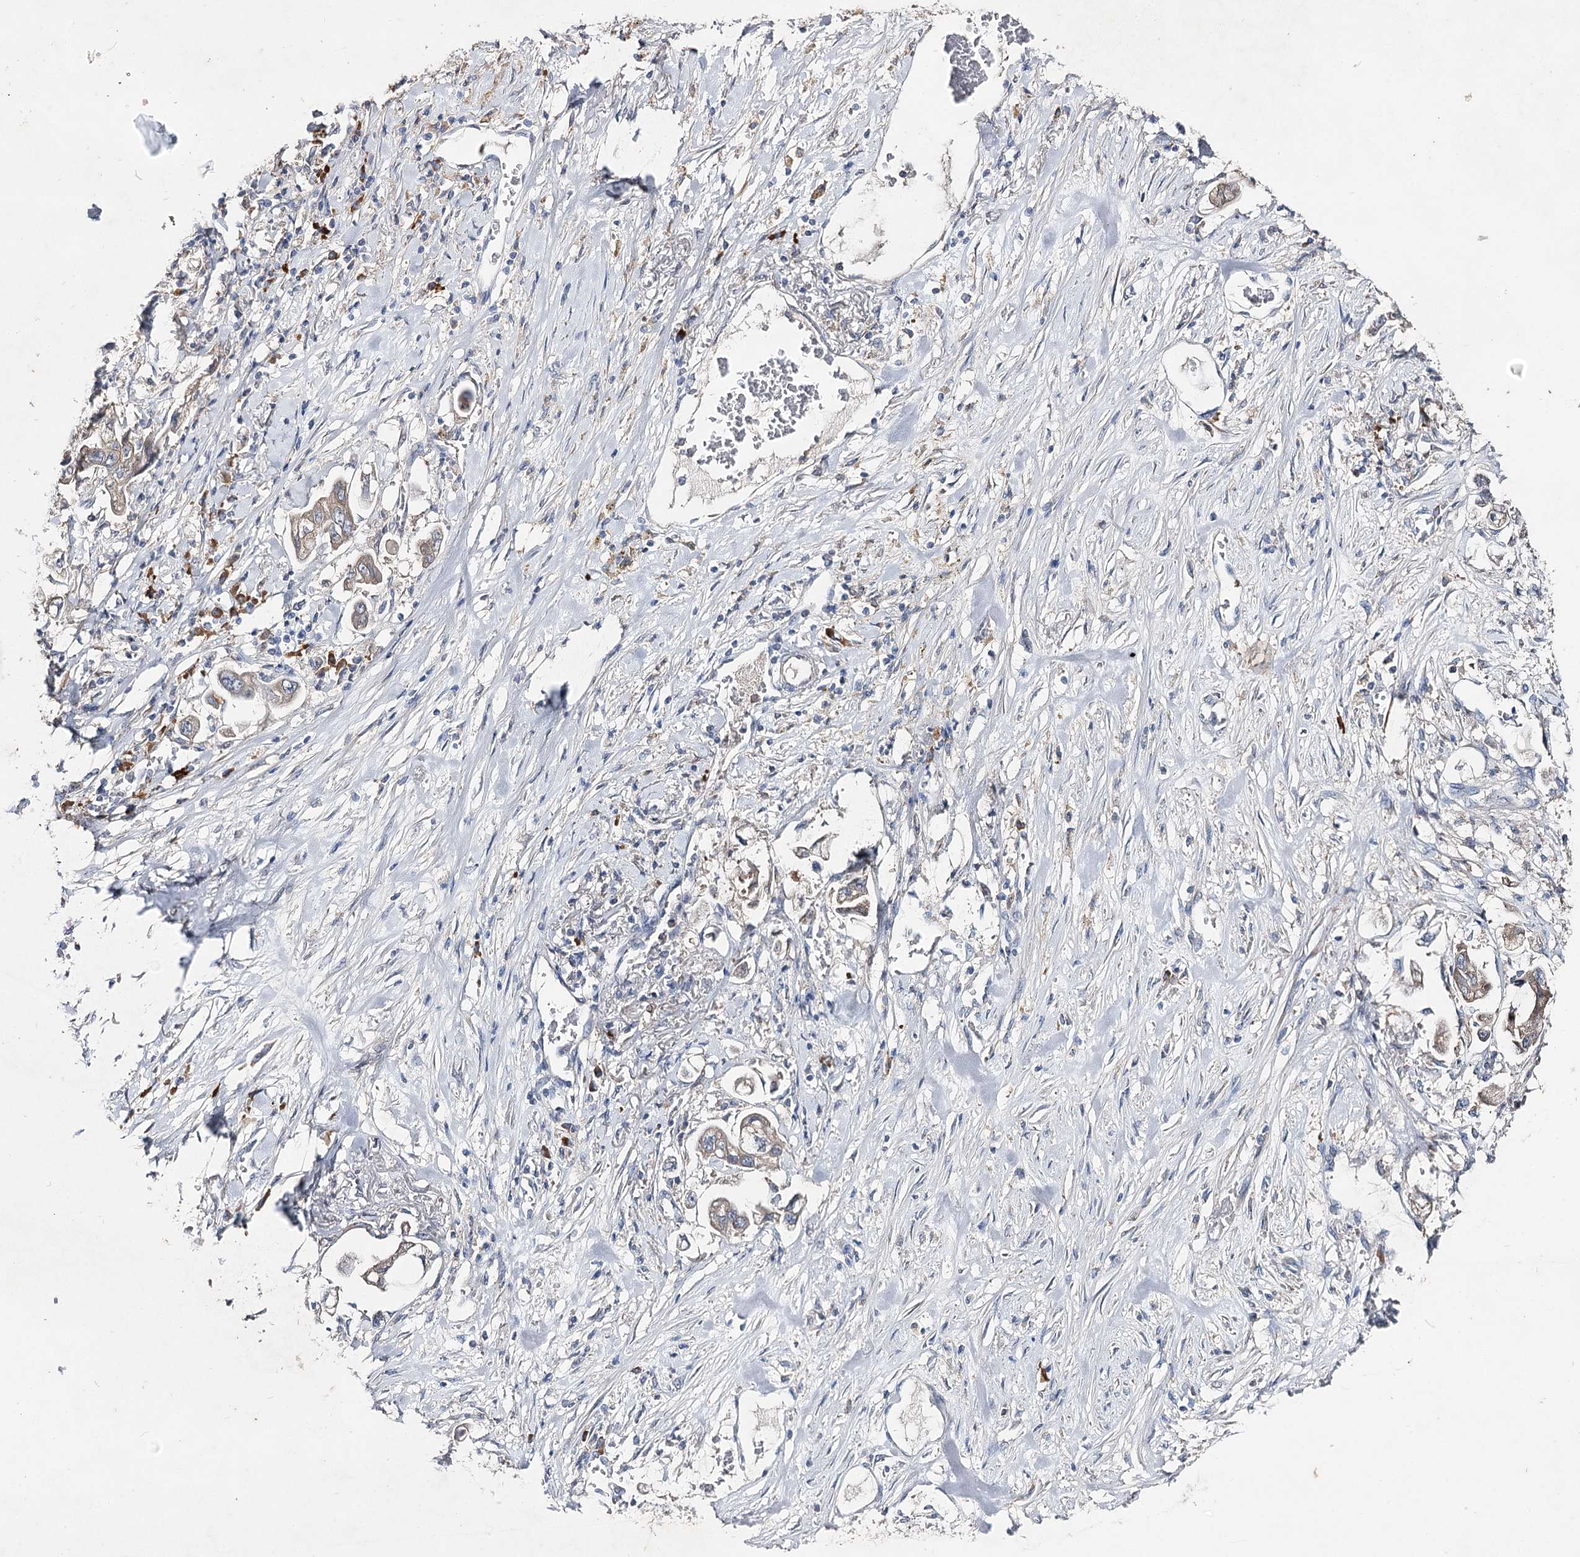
{"staining": {"intensity": "weak", "quantity": "25%-75%", "location": "cytoplasmic/membranous"}, "tissue": "stomach cancer", "cell_type": "Tumor cells", "image_type": "cancer", "snomed": [{"axis": "morphology", "description": "Adenocarcinoma, NOS"}, {"axis": "topography", "description": "Stomach"}], "caption": "Stomach cancer (adenocarcinoma) stained with DAB IHC reveals low levels of weak cytoplasmic/membranous positivity in about 25%-75% of tumor cells. (Brightfield microscopy of DAB IHC at high magnification).", "gene": "IL1RAP", "patient": {"sex": "male", "age": 62}}